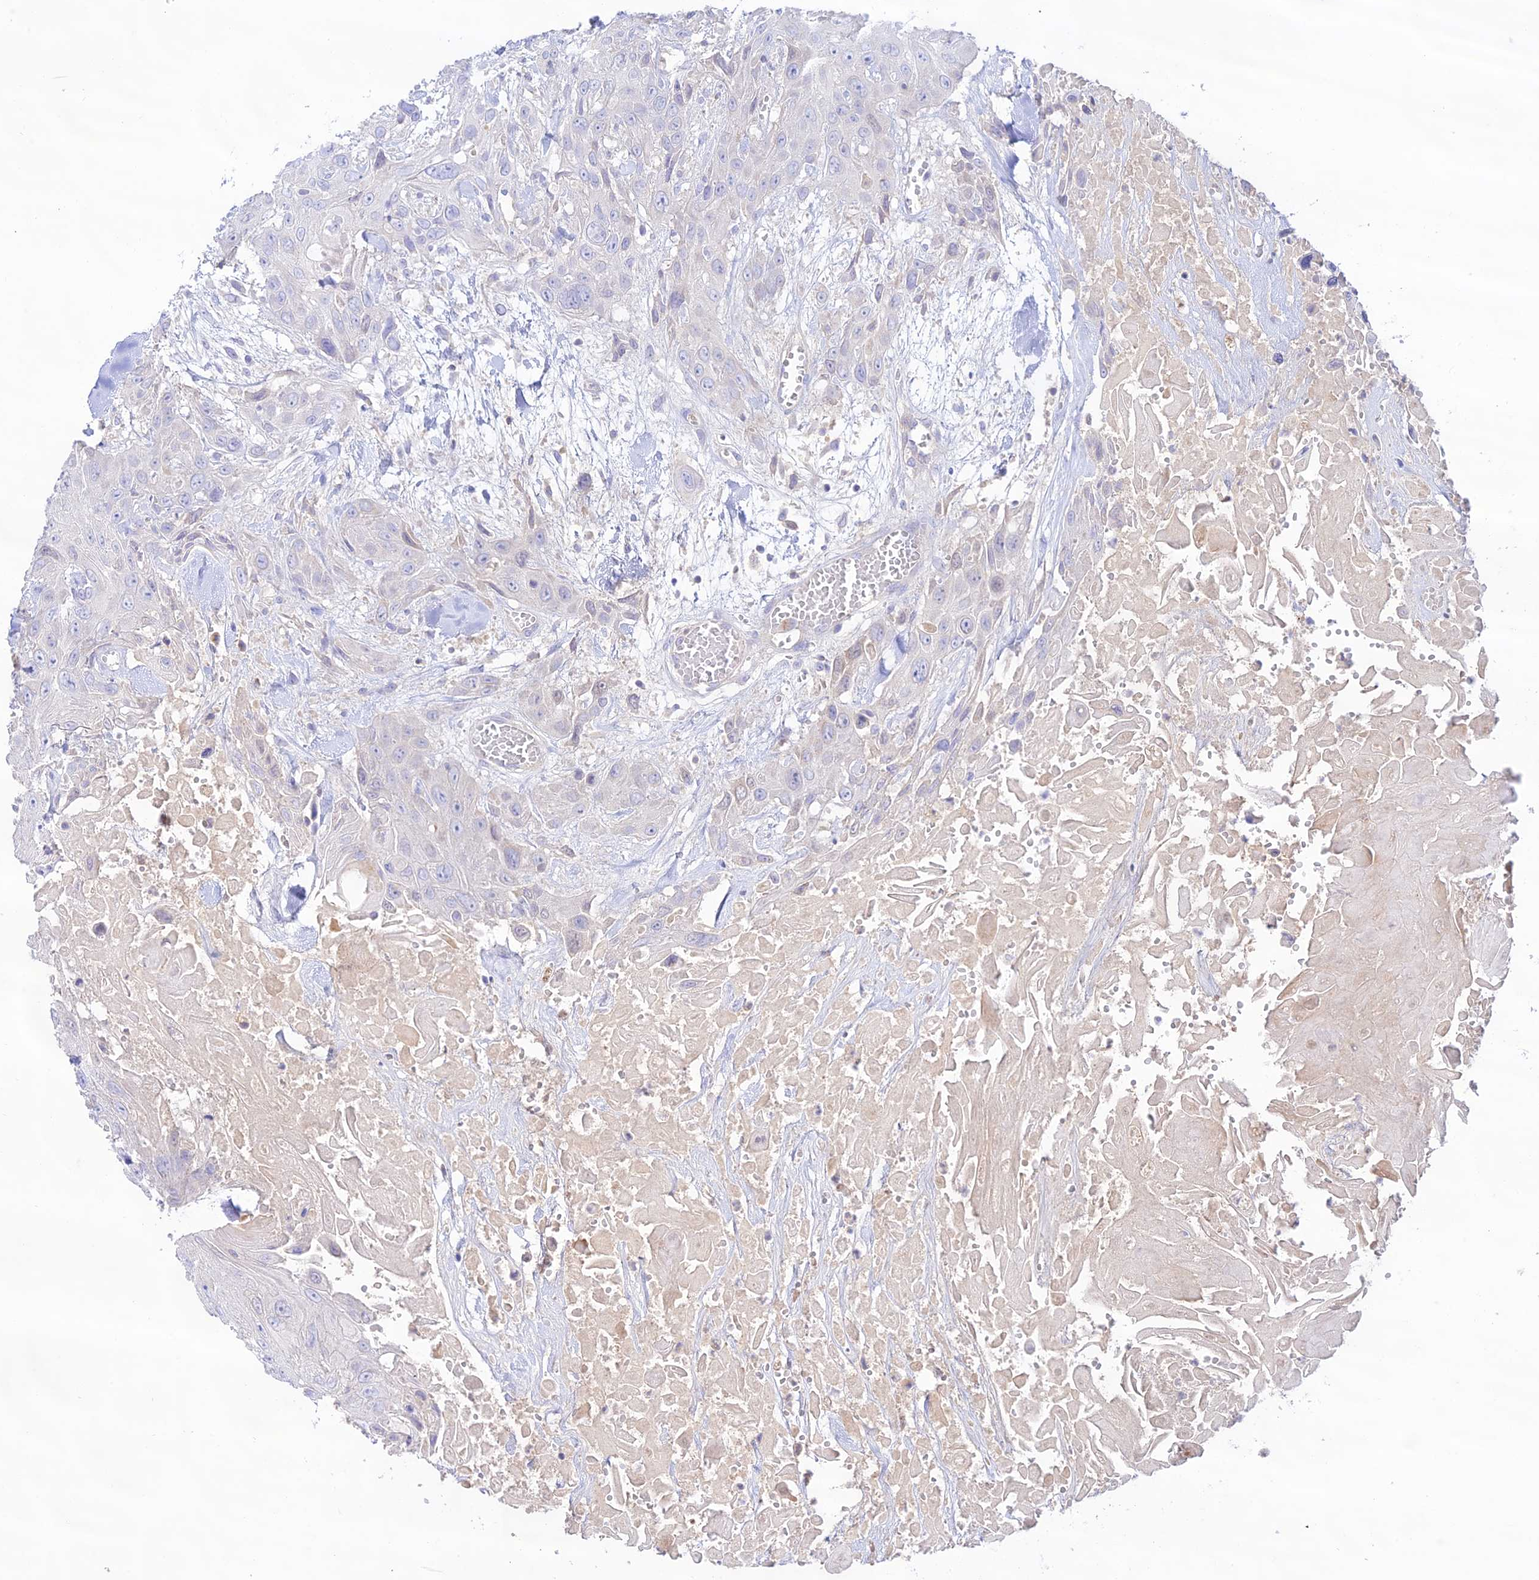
{"staining": {"intensity": "negative", "quantity": "none", "location": "none"}, "tissue": "head and neck cancer", "cell_type": "Tumor cells", "image_type": "cancer", "snomed": [{"axis": "morphology", "description": "Squamous cell carcinoma, NOS"}, {"axis": "topography", "description": "Head-Neck"}], "caption": "High power microscopy image of an immunohistochemistry (IHC) image of squamous cell carcinoma (head and neck), revealing no significant positivity in tumor cells.", "gene": "NLRP9", "patient": {"sex": "male", "age": 81}}